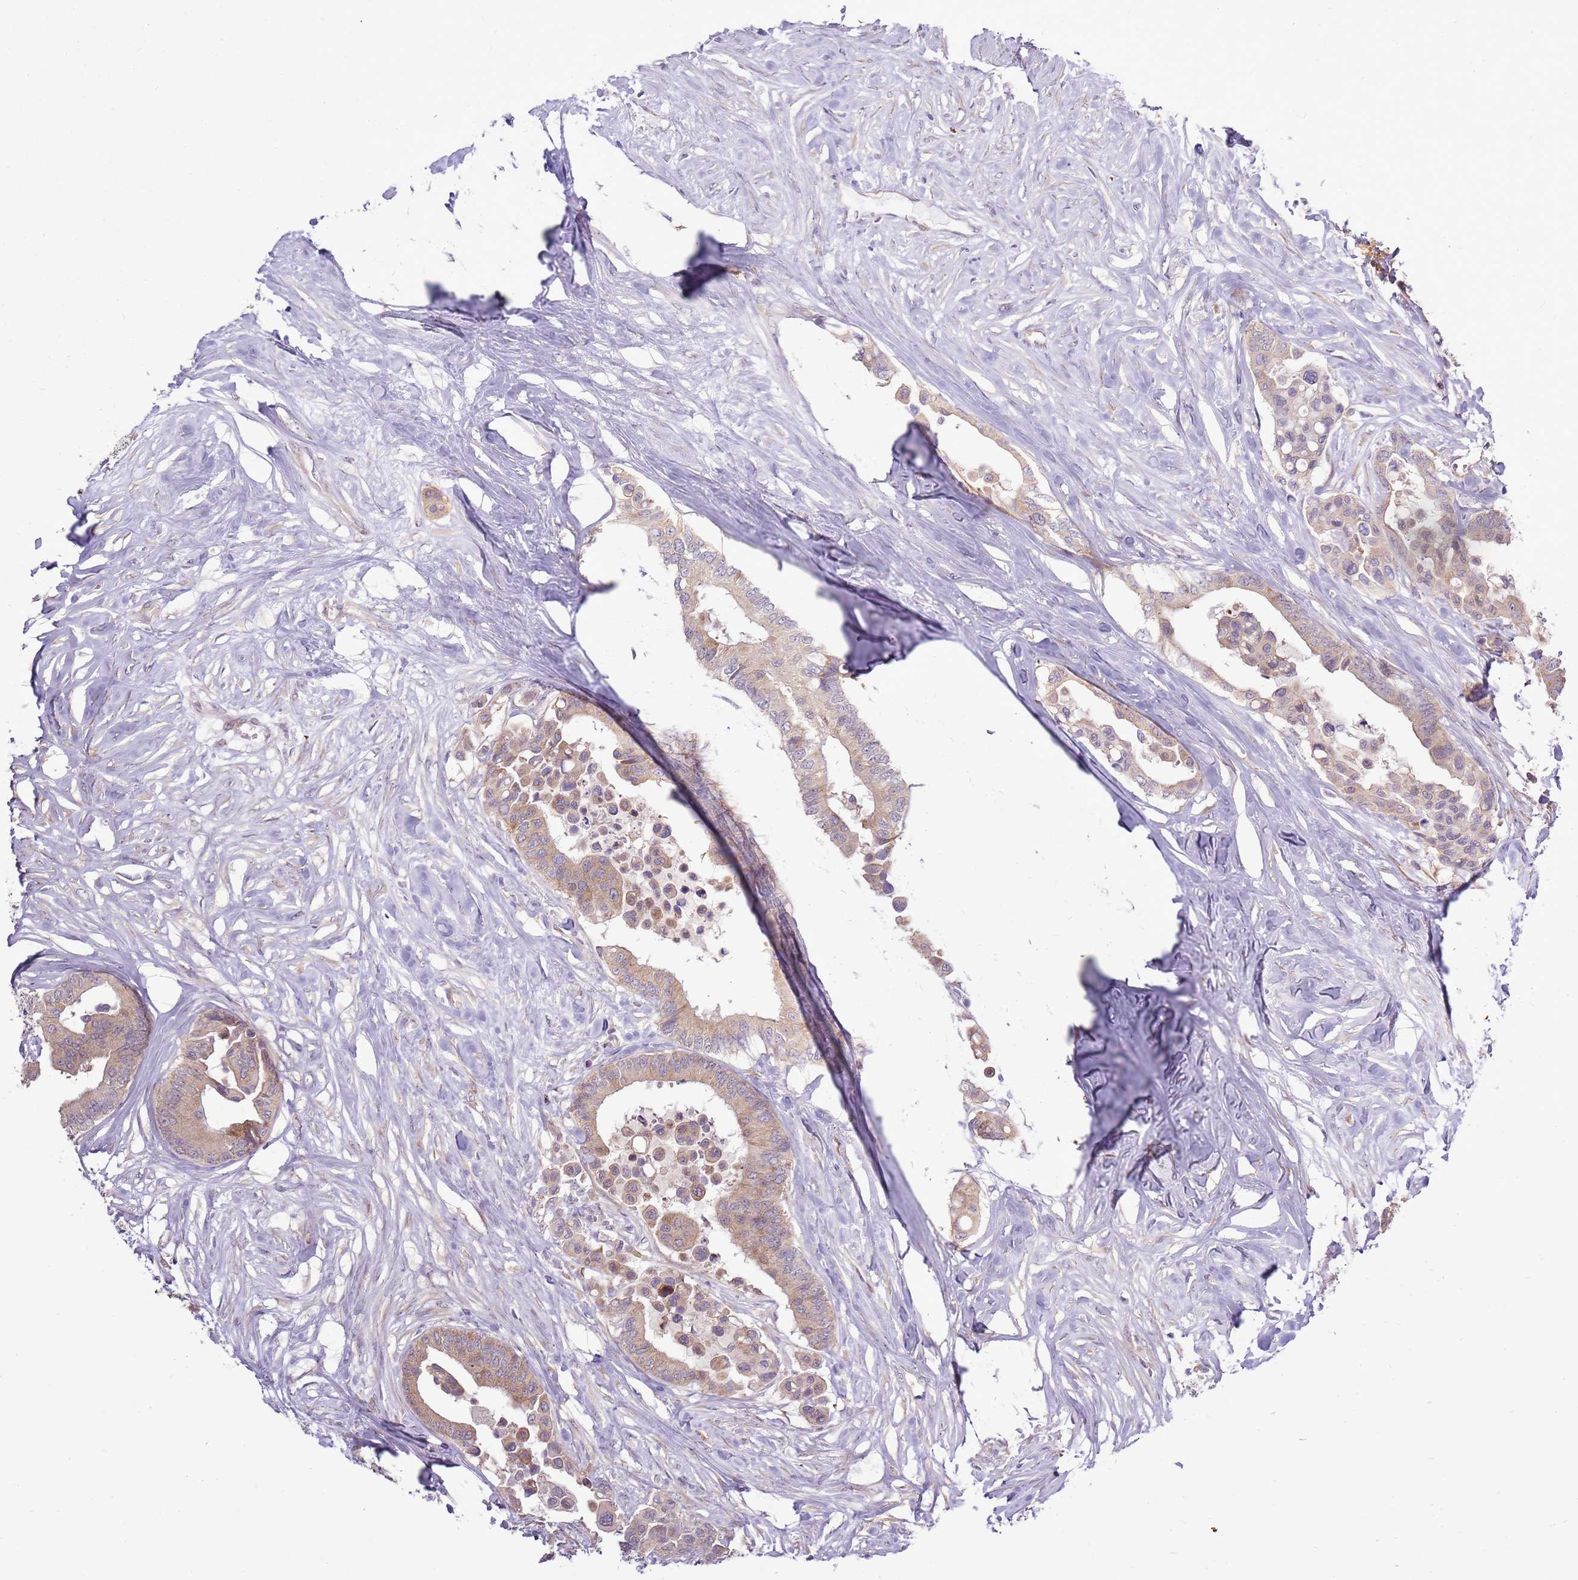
{"staining": {"intensity": "moderate", "quantity": ">75%", "location": "cytoplasmic/membranous"}, "tissue": "colorectal cancer", "cell_type": "Tumor cells", "image_type": "cancer", "snomed": [{"axis": "morphology", "description": "Normal tissue, NOS"}, {"axis": "morphology", "description": "Adenocarcinoma, NOS"}, {"axis": "topography", "description": "Colon"}], "caption": "Adenocarcinoma (colorectal) stained for a protein displays moderate cytoplasmic/membranous positivity in tumor cells.", "gene": "UGGT2", "patient": {"sex": "male", "age": 82}}